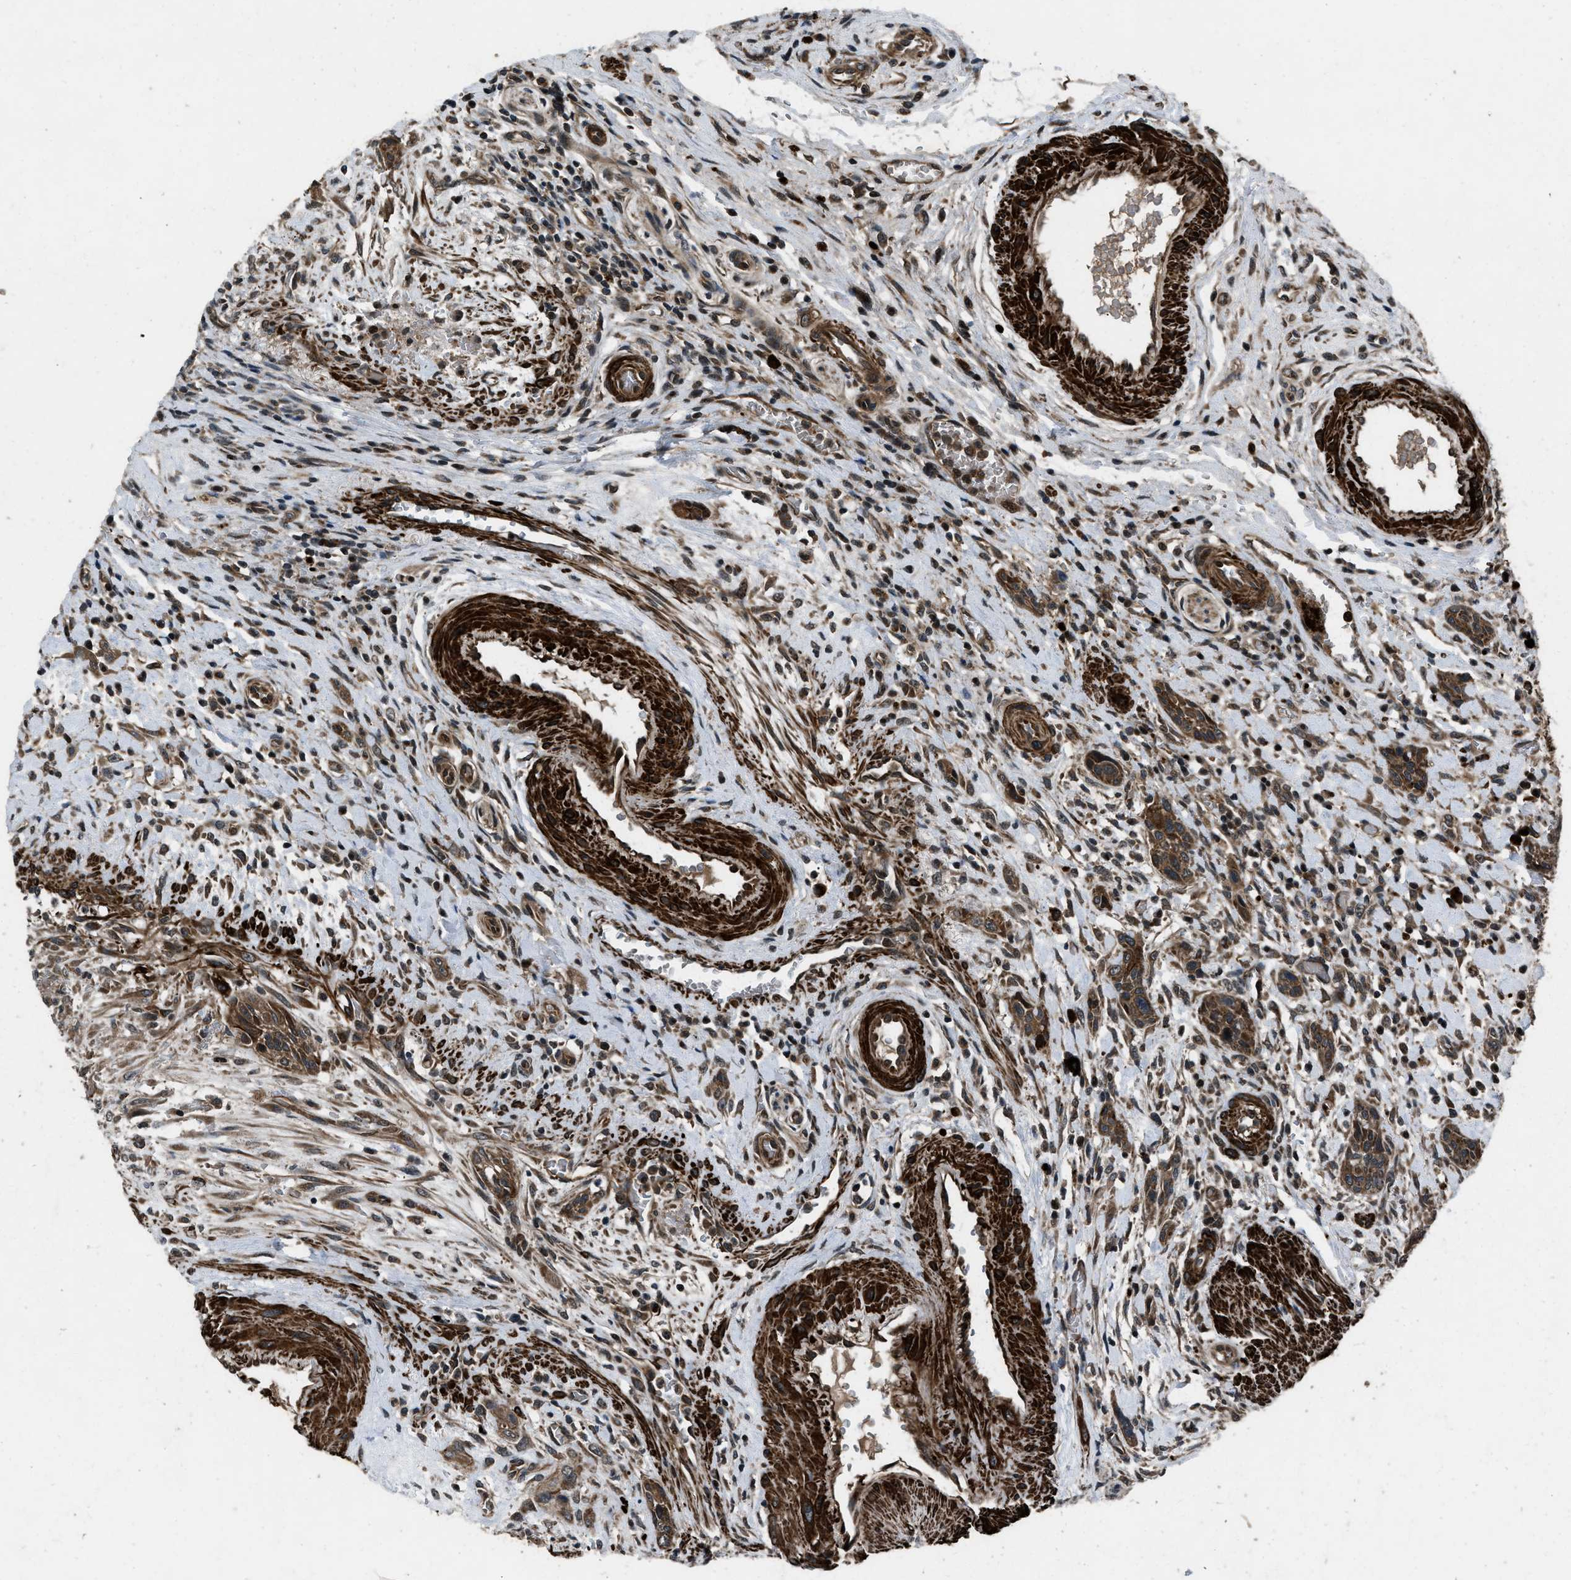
{"staining": {"intensity": "moderate", "quantity": ">75%", "location": "cytoplasmic/membranous"}, "tissue": "urothelial cancer", "cell_type": "Tumor cells", "image_type": "cancer", "snomed": [{"axis": "morphology", "description": "Urothelial carcinoma, High grade"}, {"axis": "topography", "description": "Urinary bladder"}], "caption": "The immunohistochemical stain labels moderate cytoplasmic/membranous staining in tumor cells of urothelial cancer tissue.", "gene": "IRAK4", "patient": {"sex": "male", "age": 35}}